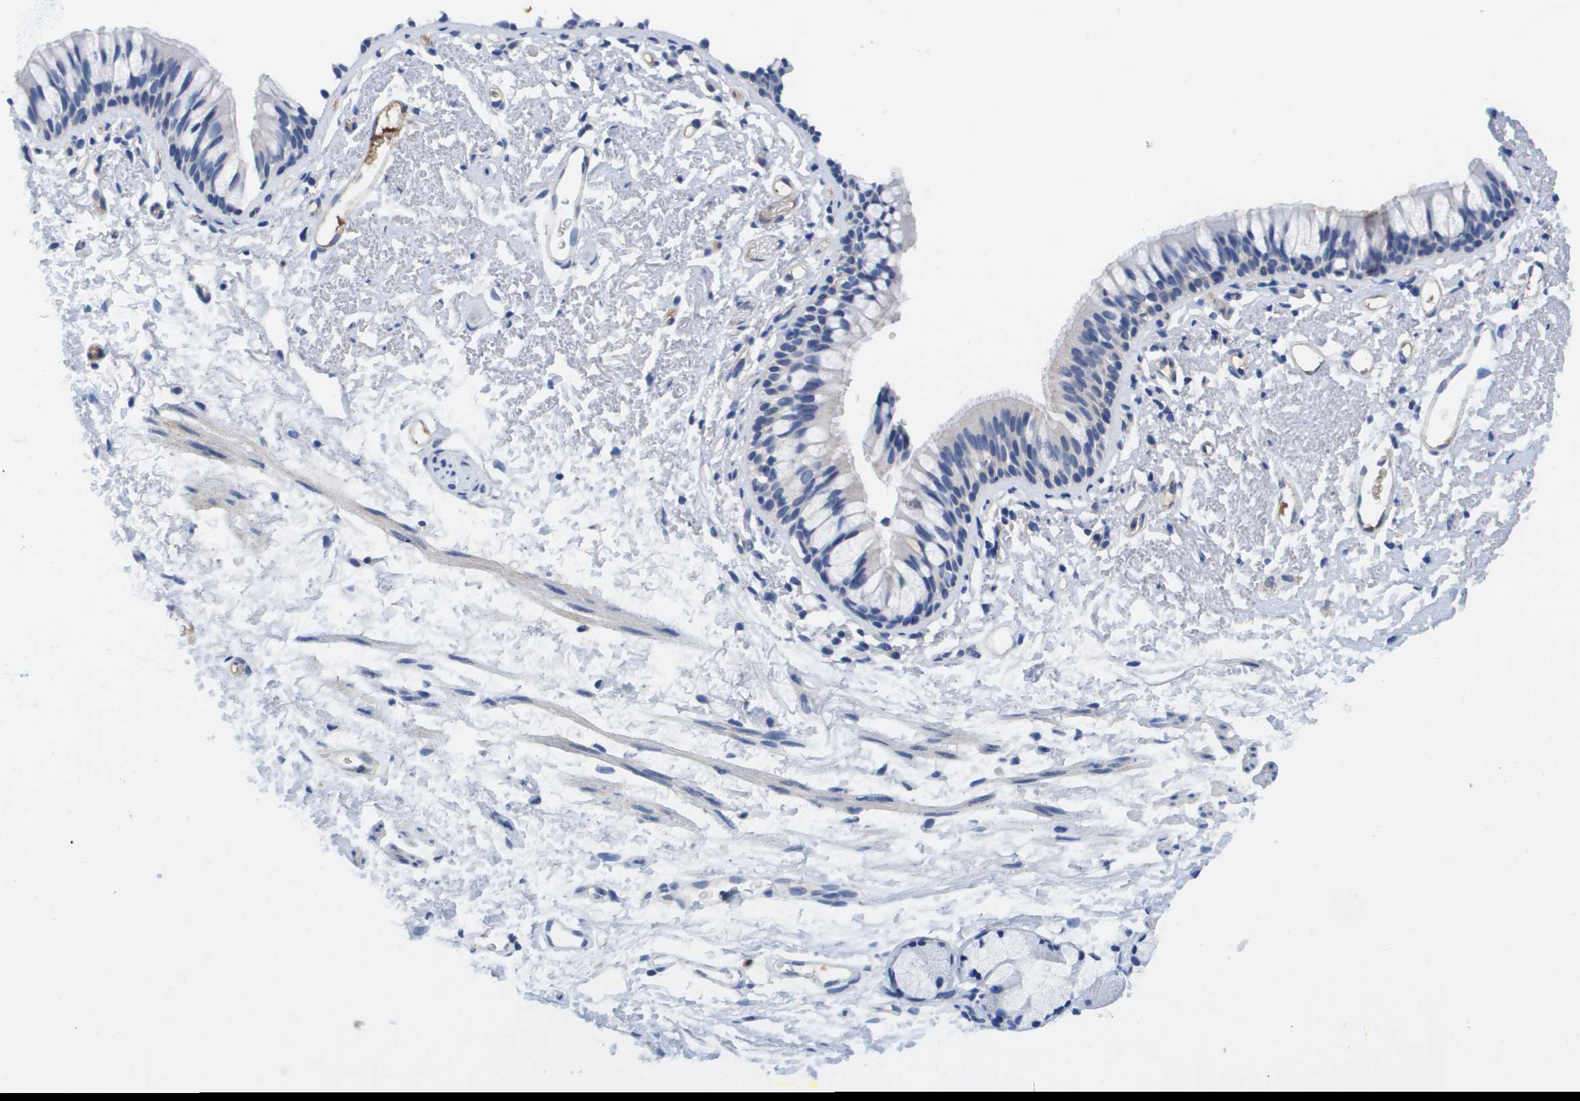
{"staining": {"intensity": "negative", "quantity": "none", "location": "none"}, "tissue": "adipose tissue", "cell_type": "Adipocytes", "image_type": "normal", "snomed": [{"axis": "morphology", "description": "Normal tissue, NOS"}, {"axis": "topography", "description": "Cartilage tissue"}, {"axis": "topography", "description": "Bronchus"}], "caption": "High power microscopy photomicrograph of an immunohistochemistry histopathology image of benign adipose tissue, revealing no significant expression in adipocytes. (Immunohistochemistry, brightfield microscopy, high magnification).", "gene": "APOA1", "patient": {"sex": "female", "age": 53}}